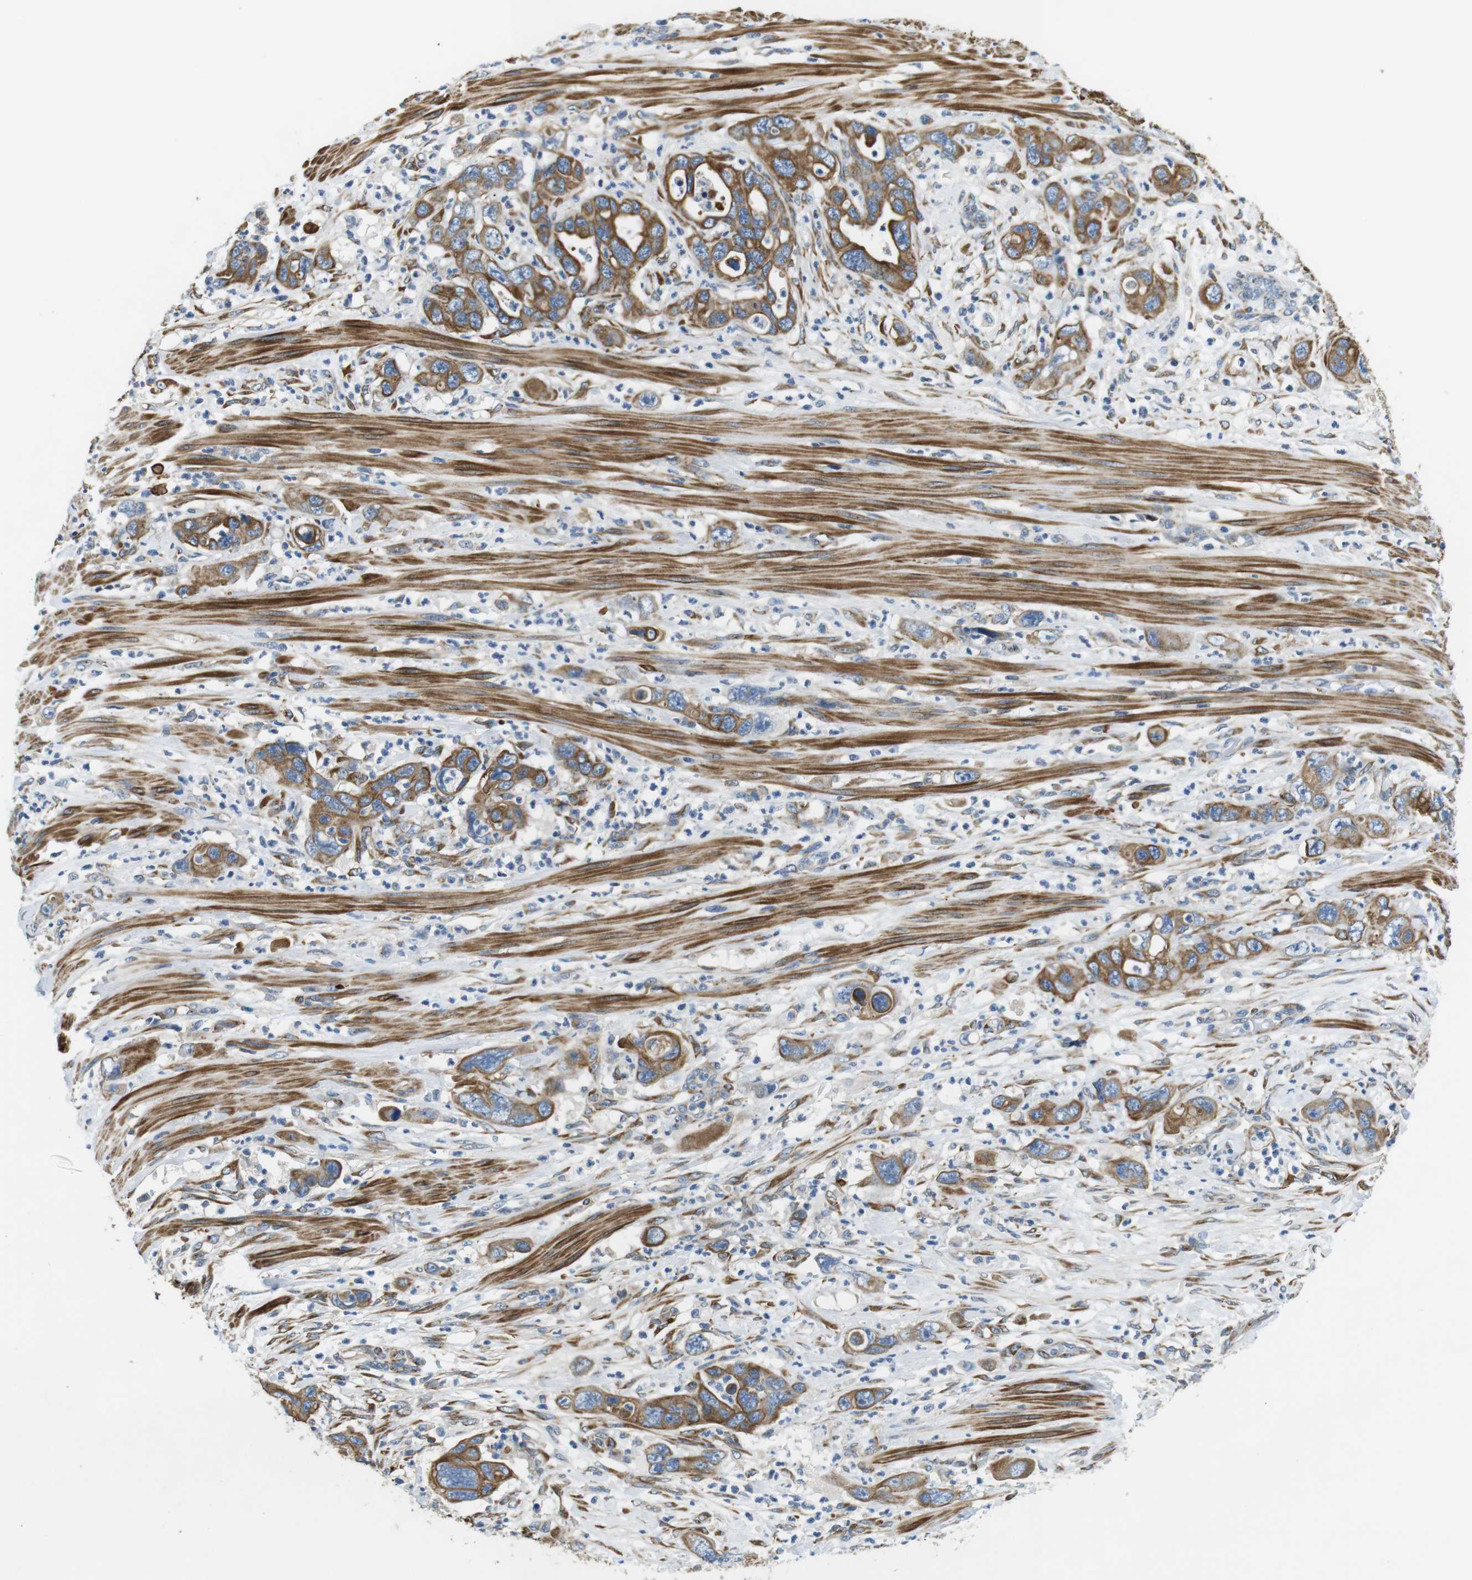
{"staining": {"intensity": "moderate", "quantity": ">75%", "location": "cytoplasmic/membranous"}, "tissue": "pancreatic cancer", "cell_type": "Tumor cells", "image_type": "cancer", "snomed": [{"axis": "morphology", "description": "Adenocarcinoma, NOS"}, {"axis": "topography", "description": "Pancreas"}], "caption": "Pancreatic cancer tissue displays moderate cytoplasmic/membranous staining in about >75% of tumor cells, visualized by immunohistochemistry. The protein is stained brown, and the nuclei are stained in blue (DAB (3,3'-diaminobenzidine) IHC with brightfield microscopy, high magnification).", "gene": "UNC5CL", "patient": {"sex": "female", "age": 71}}